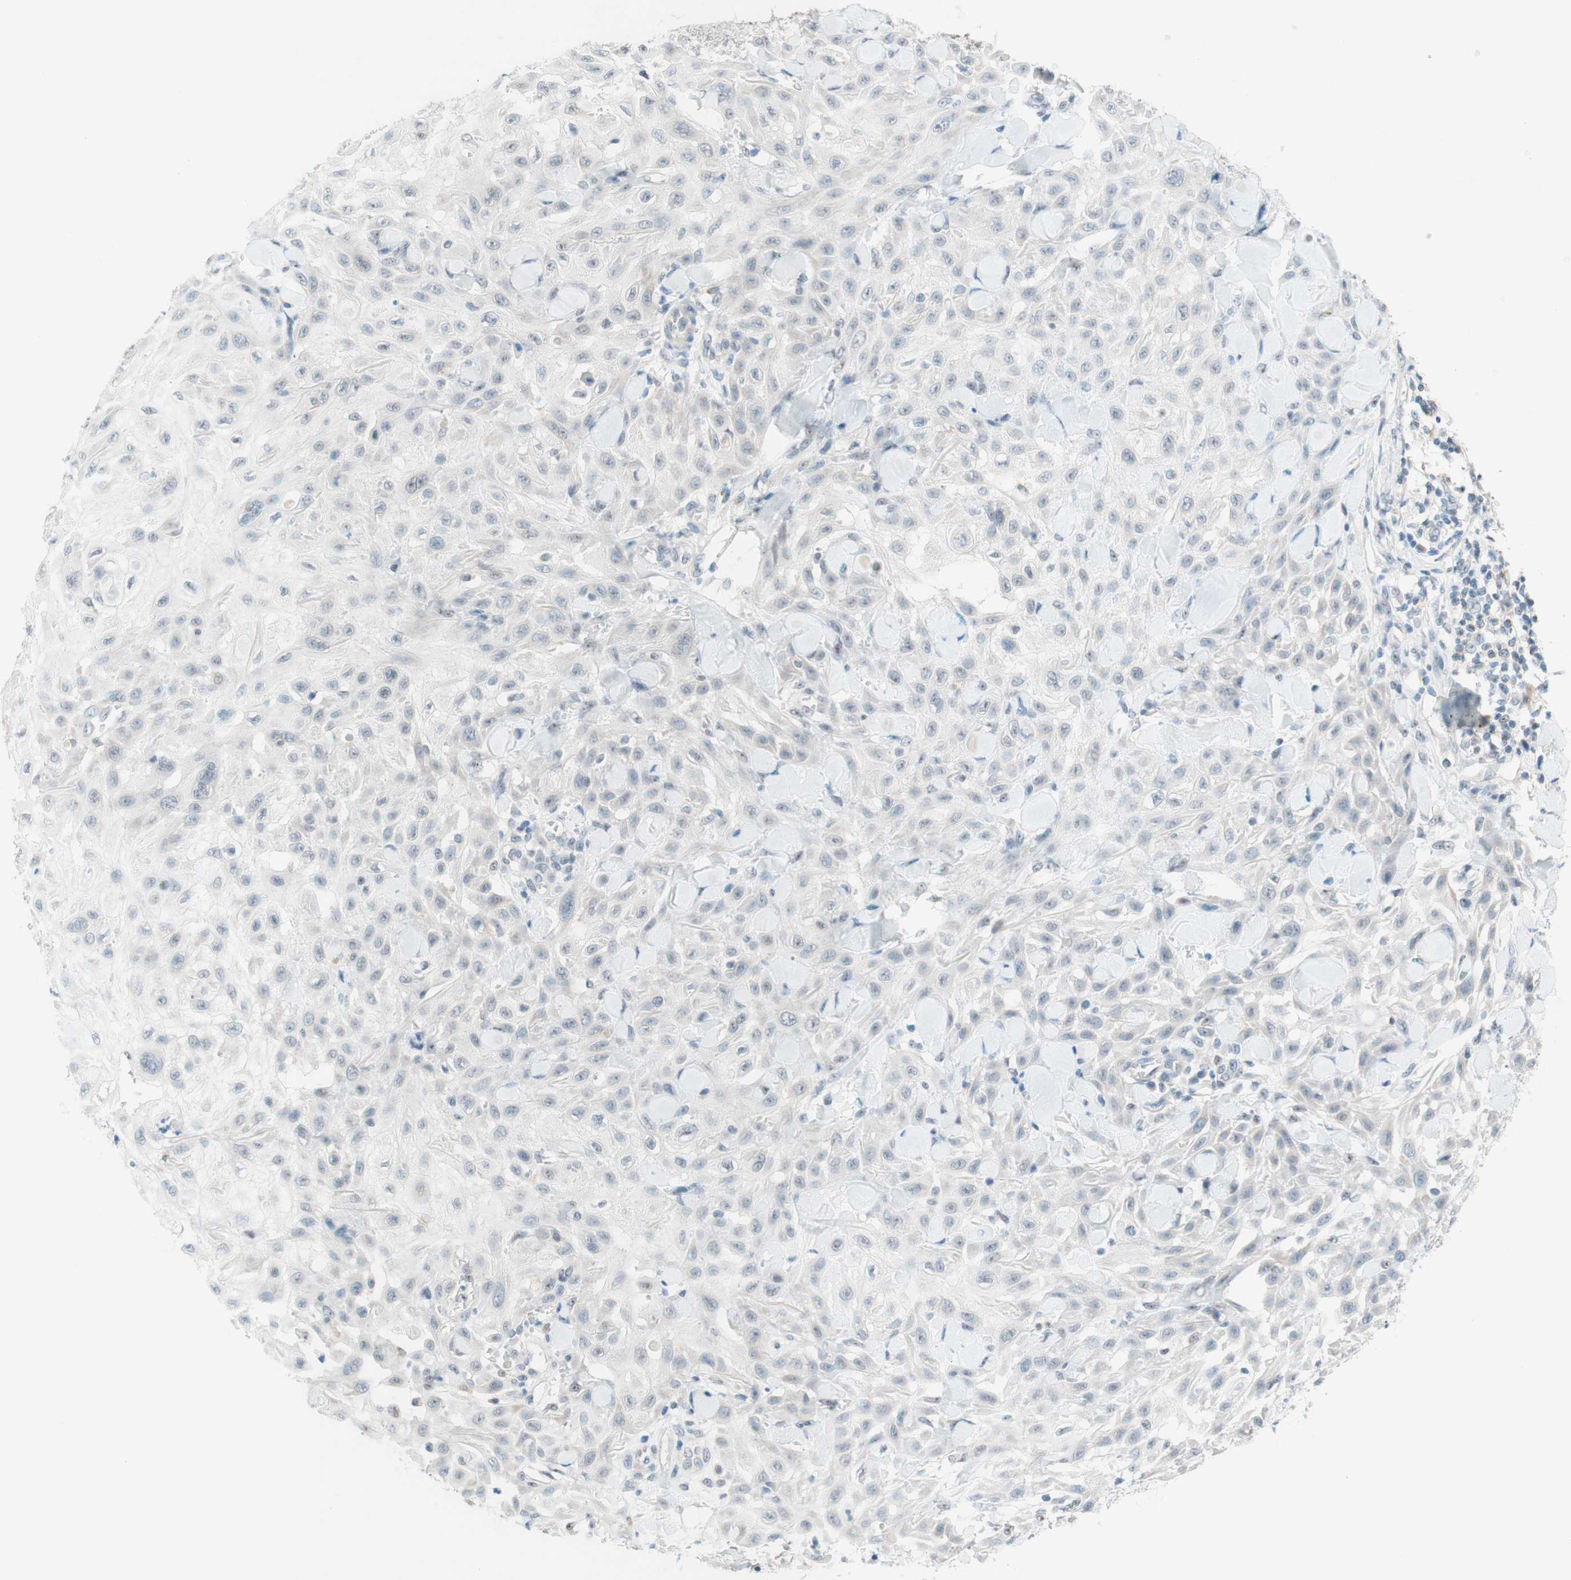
{"staining": {"intensity": "negative", "quantity": "none", "location": "none"}, "tissue": "skin cancer", "cell_type": "Tumor cells", "image_type": "cancer", "snomed": [{"axis": "morphology", "description": "Squamous cell carcinoma, NOS"}, {"axis": "topography", "description": "Skin"}], "caption": "A photomicrograph of human skin cancer (squamous cell carcinoma) is negative for staining in tumor cells. (Stains: DAB immunohistochemistry with hematoxylin counter stain, Microscopy: brightfield microscopy at high magnification).", "gene": "JPH1", "patient": {"sex": "male", "age": 24}}